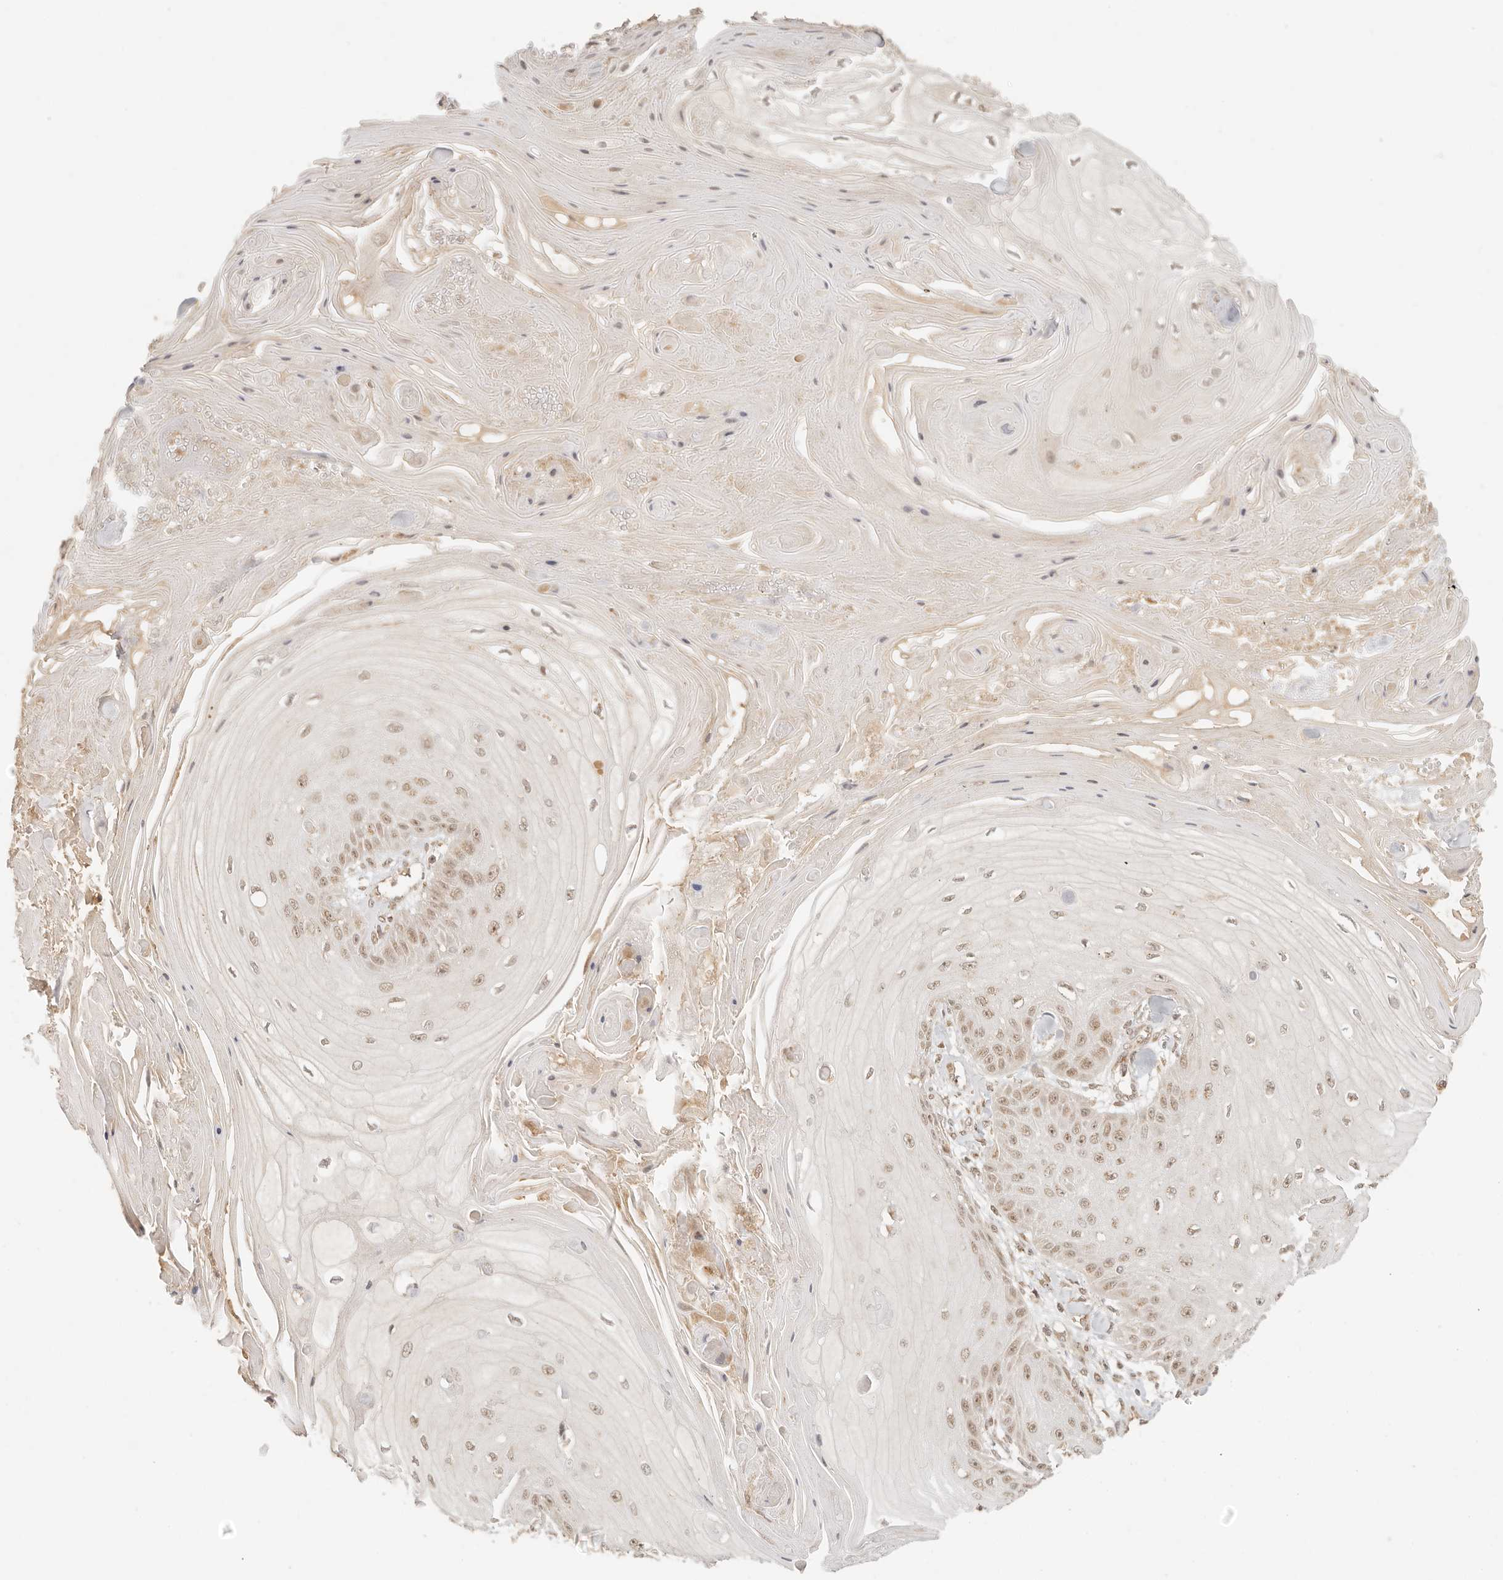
{"staining": {"intensity": "moderate", "quantity": ">75%", "location": "nuclear"}, "tissue": "skin cancer", "cell_type": "Tumor cells", "image_type": "cancer", "snomed": [{"axis": "morphology", "description": "Squamous cell carcinoma, NOS"}, {"axis": "topography", "description": "Skin"}], "caption": "A photomicrograph of human squamous cell carcinoma (skin) stained for a protein displays moderate nuclear brown staining in tumor cells. (DAB (3,3'-diaminobenzidine) IHC with brightfield microscopy, high magnification).", "gene": "INTS11", "patient": {"sex": "male", "age": 74}}